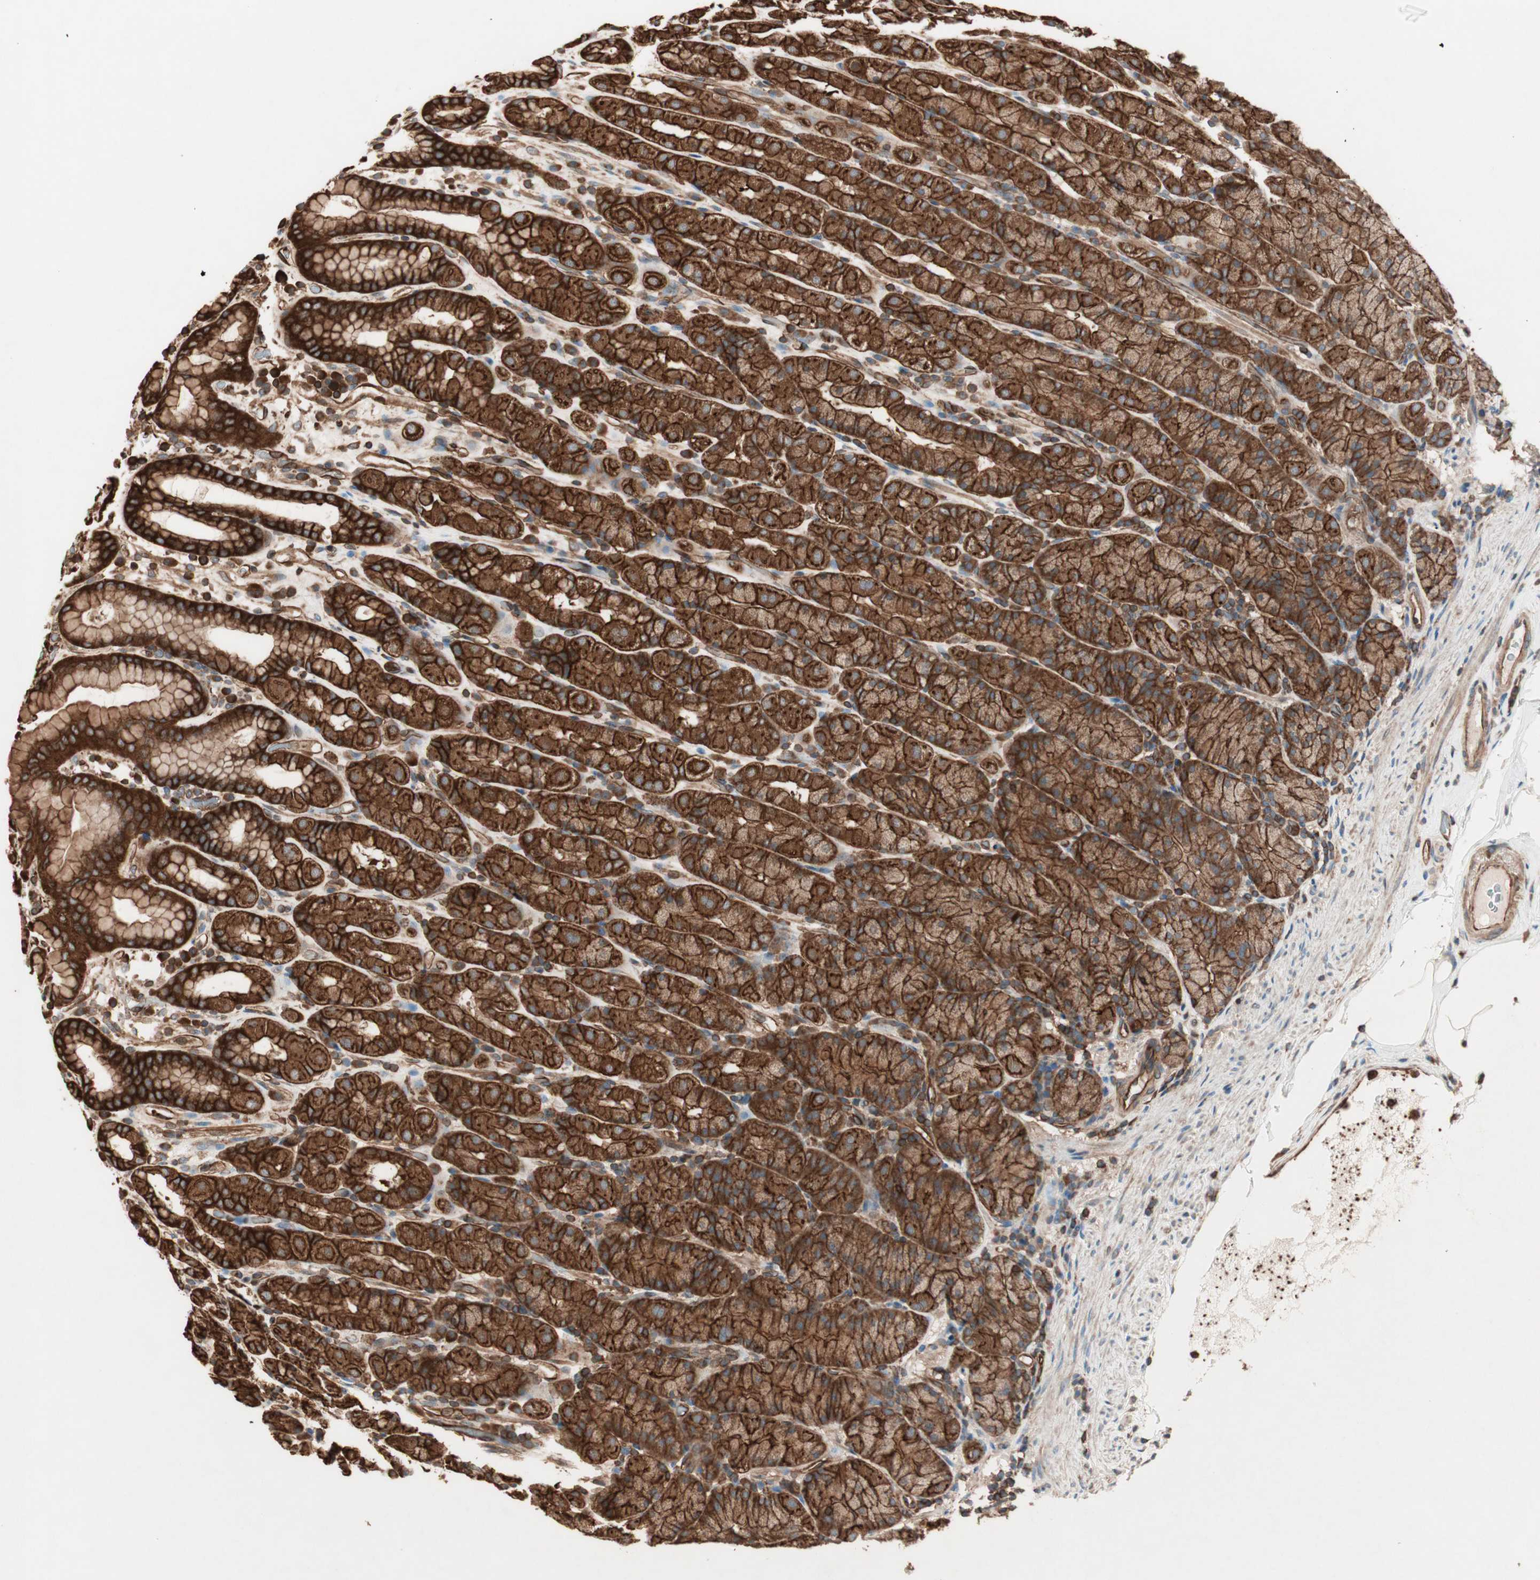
{"staining": {"intensity": "strong", "quantity": ">75%", "location": "cytoplasmic/membranous"}, "tissue": "stomach", "cell_type": "Glandular cells", "image_type": "normal", "snomed": [{"axis": "morphology", "description": "Normal tissue, NOS"}, {"axis": "topography", "description": "Stomach, upper"}], "caption": "There is high levels of strong cytoplasmic/membranous positivity in glandular cells of normal stomach, as demonstrated by immunohistochemical staining (brown color).", "gene": "TCP11L1", "patient": {"sex": "male", "age": 68}}